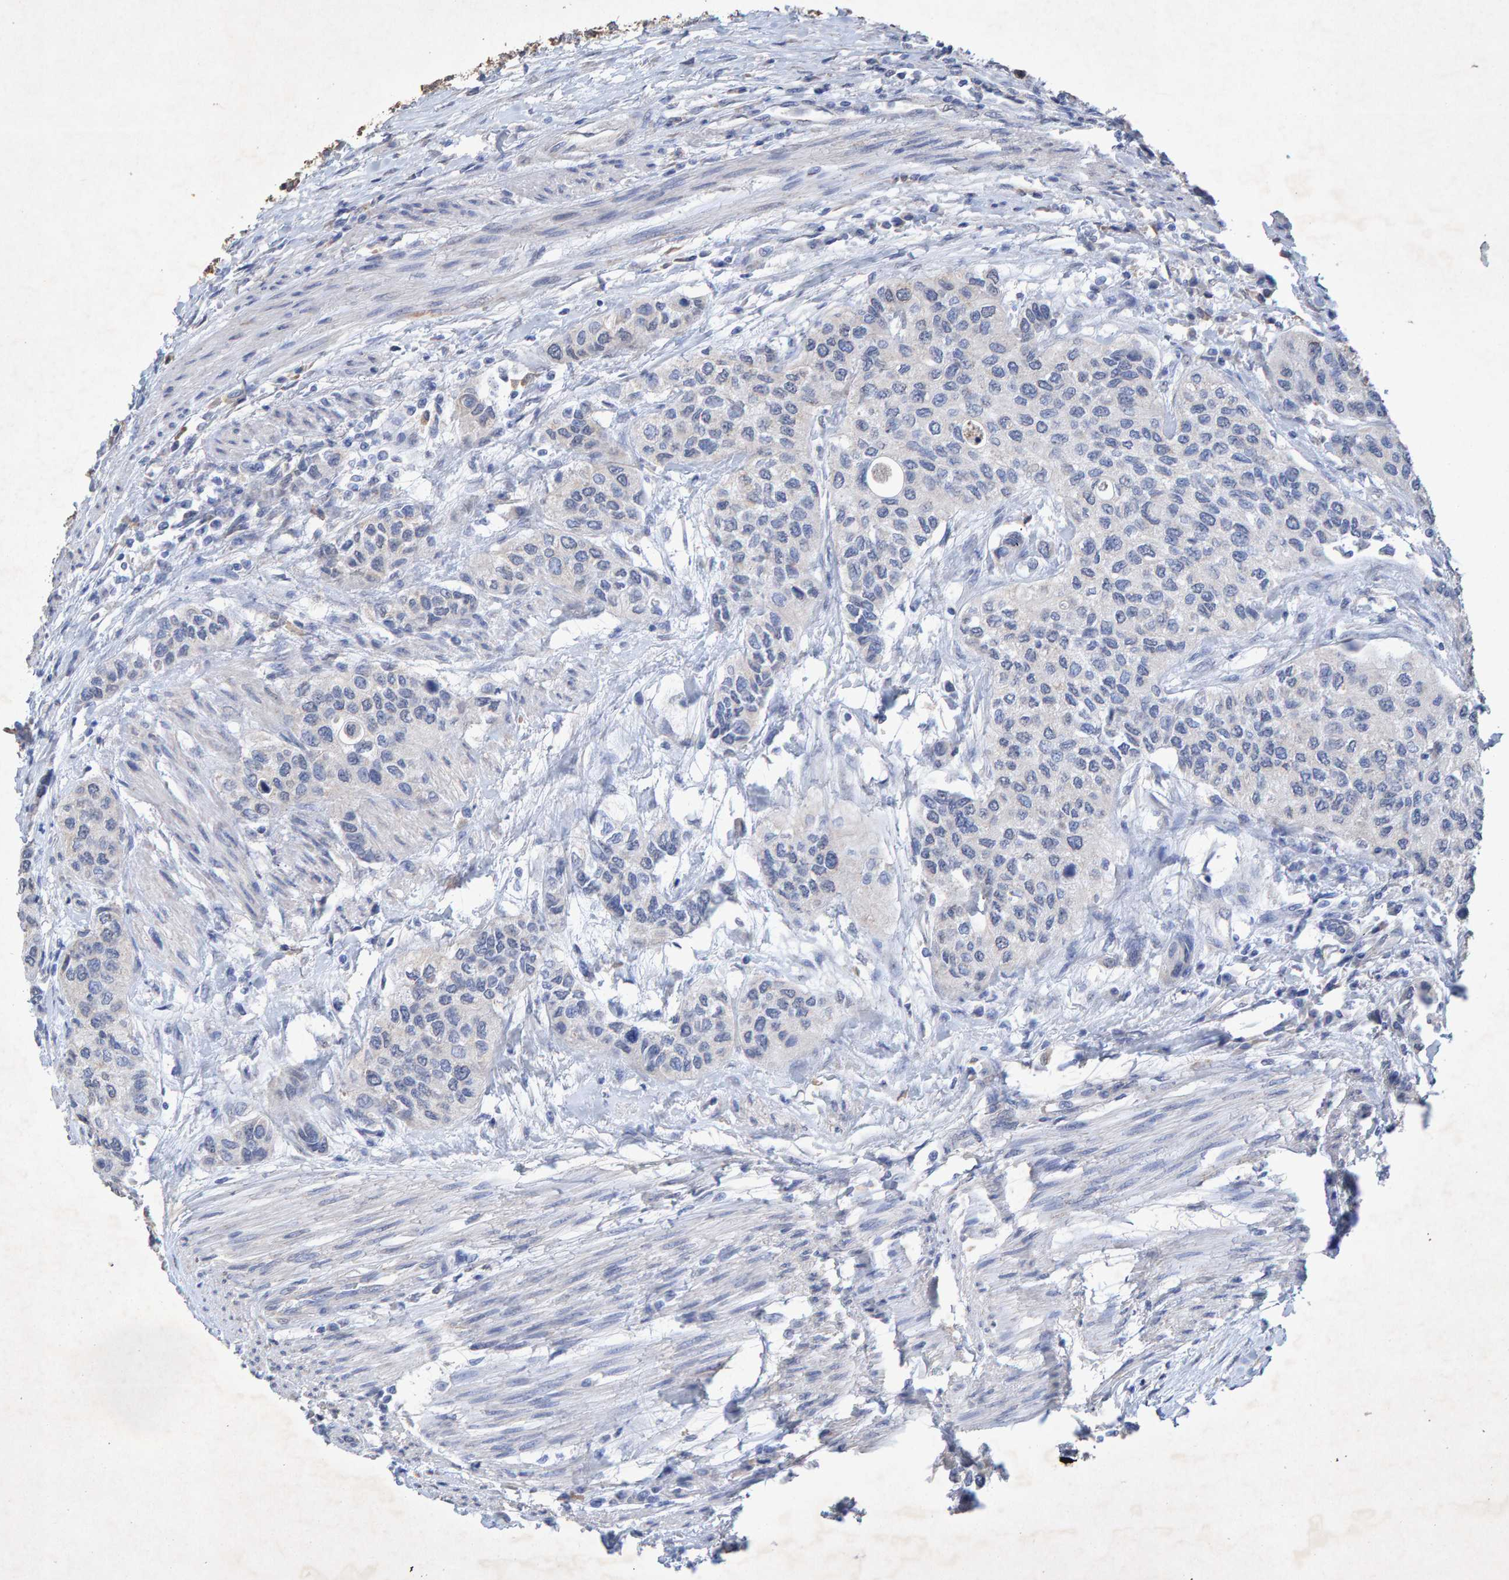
{"staining": {"intensity": "negative", "quantity": "none", "location": "none"}, "tissue": "urothelial cancer", "cell_type": "Tumor cells", "image_type": "cancer", "snomed": [{"axis": "morphology", "description": "Urothelial carcinoma, High grade"}, {"axis": "topography", "description": "Urinary bladder"}], "caption": "A photomicrograph of human urothelial carcinoma (high-grade) is negative for staining in tumor cells.", "gene": "CTH", "patient": {"sex": "female", "age": 56}}